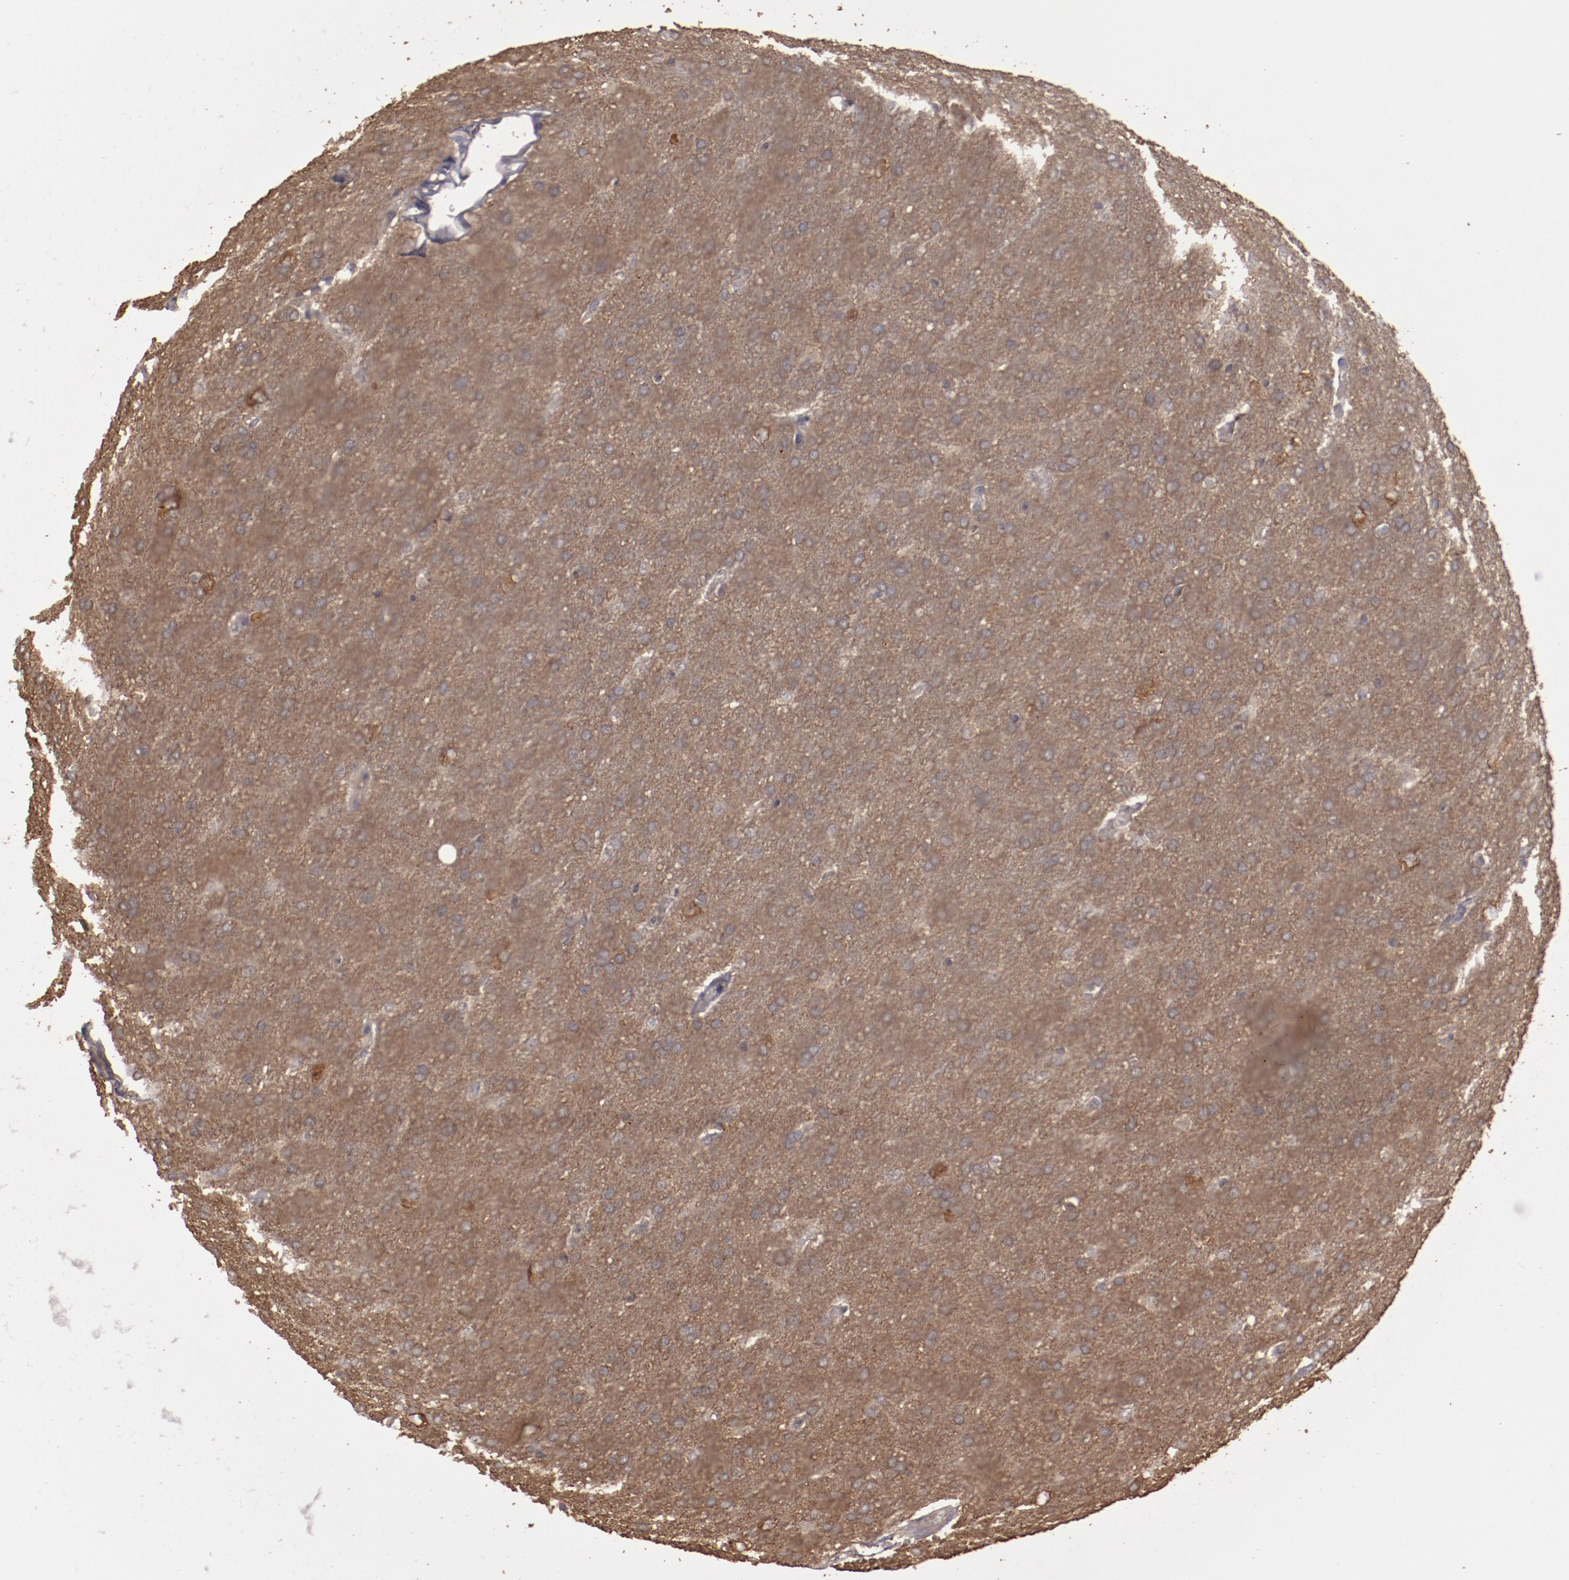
{"staining": {"intensity": "moderate", "quantity": ">75%", "location": "cytoplasmic/membranous"}, "tissue": "glioma", "cell_type": "Tumor cells", "image_type": "cancer", "snomed": [{"axis": "morphology", "description": "Glioma, malignant, Low grade"}, {"axis": "topography", "description": "Brain"}], "caption": "This is an image of immunohistochemistry staining of low-grade glioma (malignant), which shows moderate staining in the cytoplasmic/membranous of tumor cells.", "gene": "LRRC75B", "patient": {"sex": "female", "age": 32}}